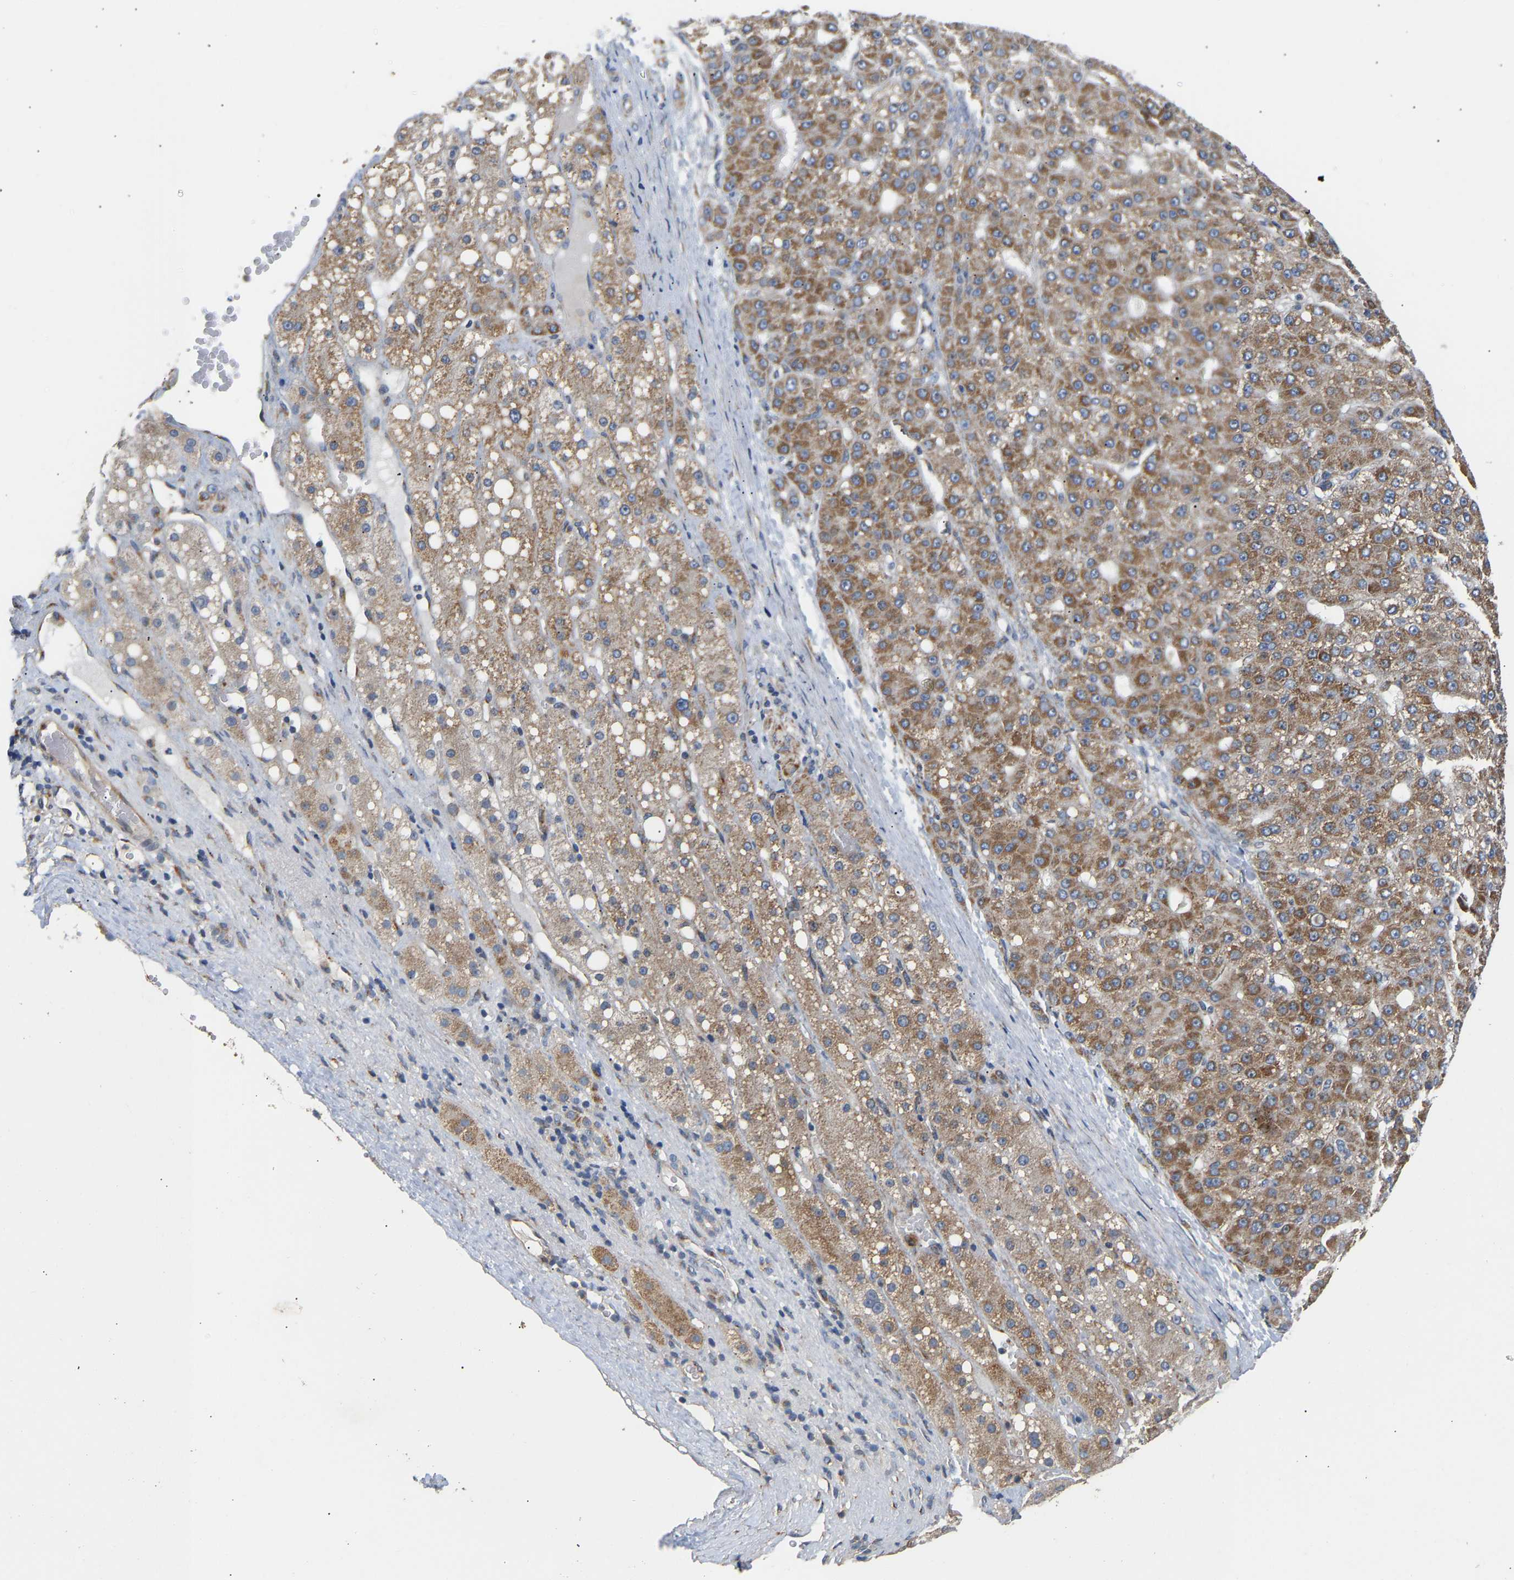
{"staining": {"intensity": "moderate", "quantity": ">75%", "location": "cytoplasmic/membranous"}, "tissue": "liver cancer", "cell_type": "Tumor cells", "image_type": "cancer", "snomed": [{"axis": "morphology", "description": "Carcinoma, Hepatocellular, NOS"}, {"axis": "topography", "description": "Liver"}], "caption": "Liver cancer stained for a protein (brown) displays moderate cytoplasmic/membranous positive staining in approximately >75% of tumor cells.", "gene": "TMEM168", "patient": {"sex": "male", "age": 67}}